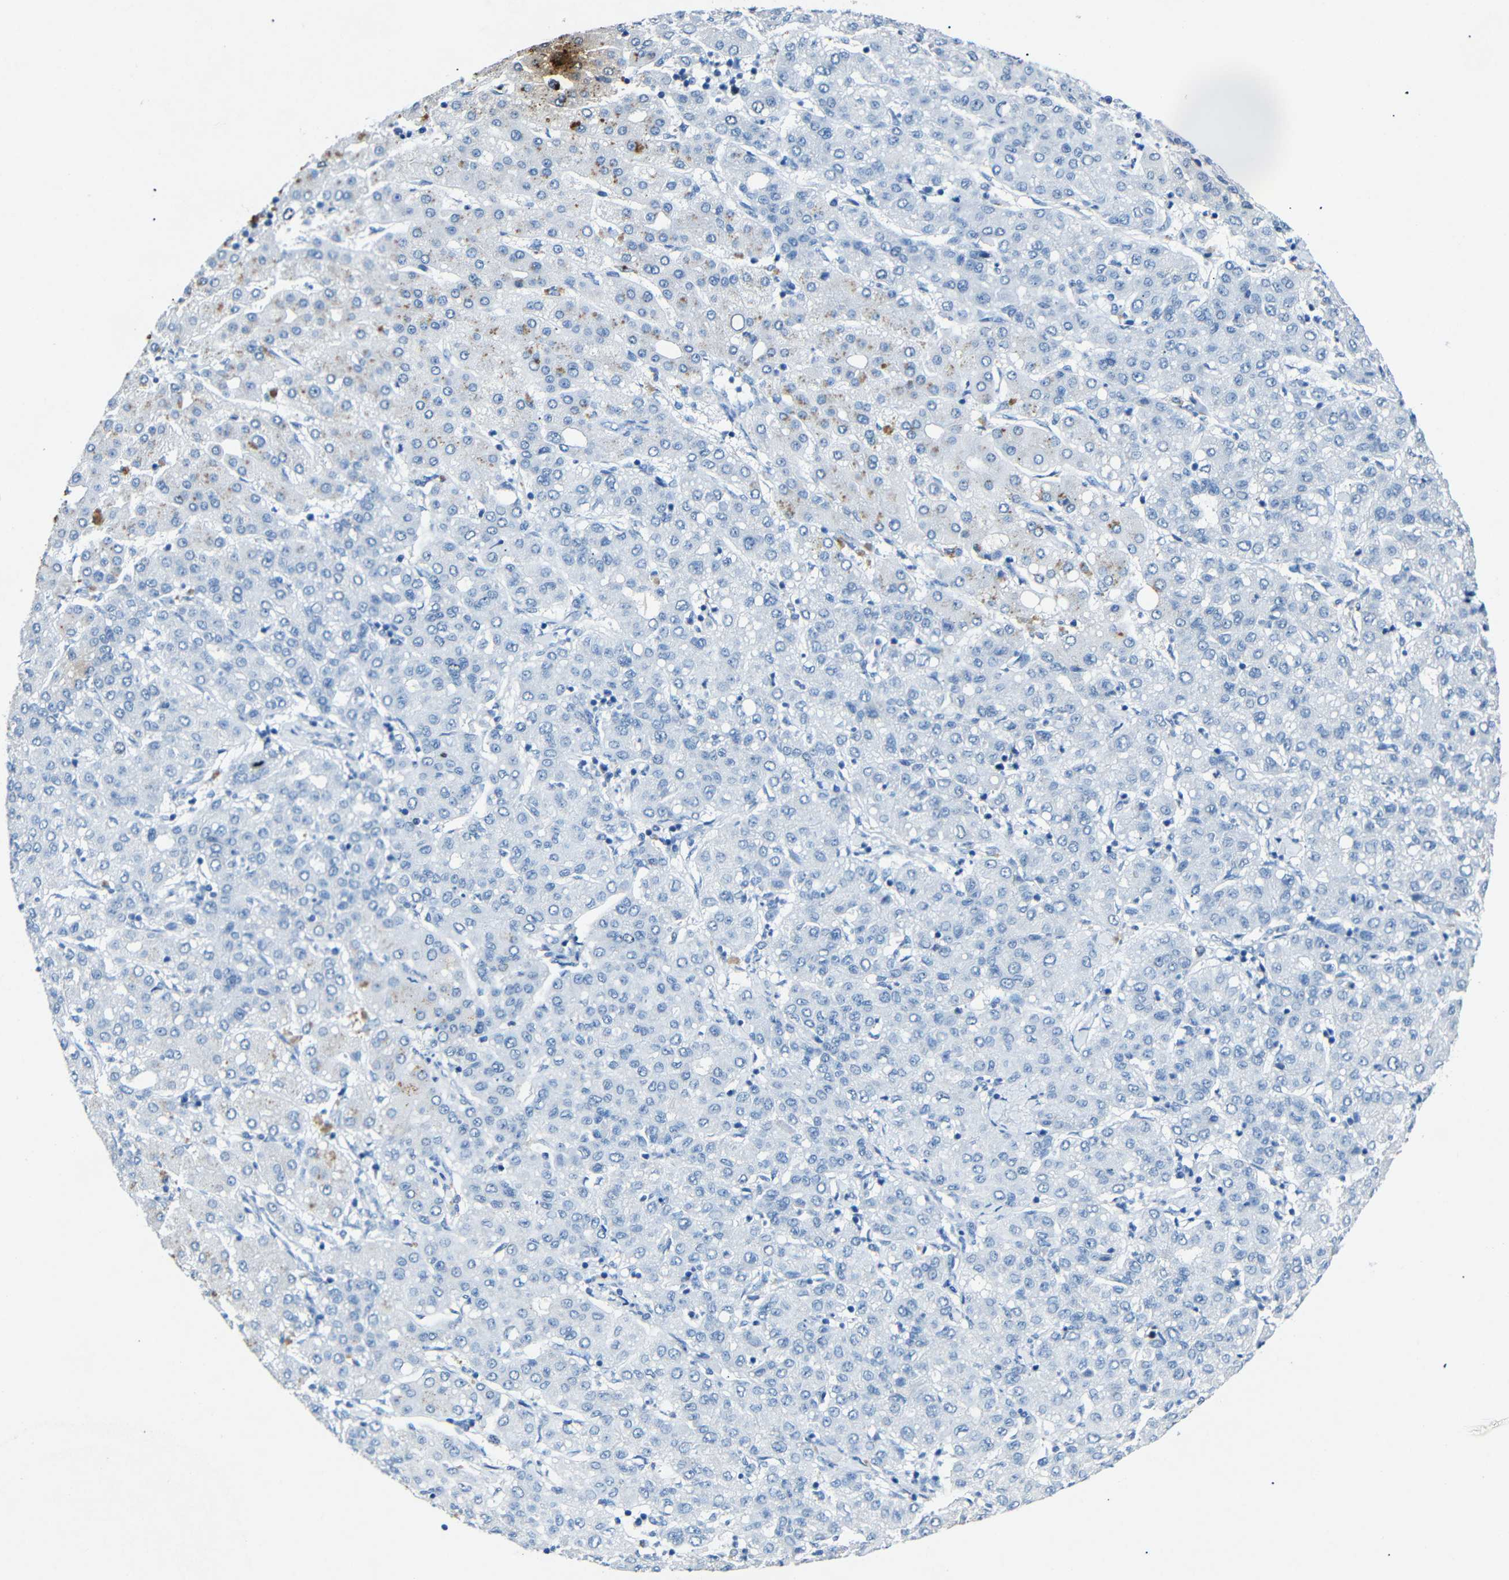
{"staining": {"intensity": "negative", "quantity": "none", "location": "none"}, "tissue": "liver cancer", "cell_type": "Tumor cells", "image_type": "cancer", "snomed": [{"axis": "morphology", "description": "Carcinoma, Hepatocellular, NOS"}, {"axis": "topography", "description": "Liver"}], "caption": "Human hepatocellular carcinoma (liver) stained for a protein using immunohistochemistry reveals no positivity in tumor cells.", "gene": "INCENP", "patient": {"sex": "male", "age": 65}}